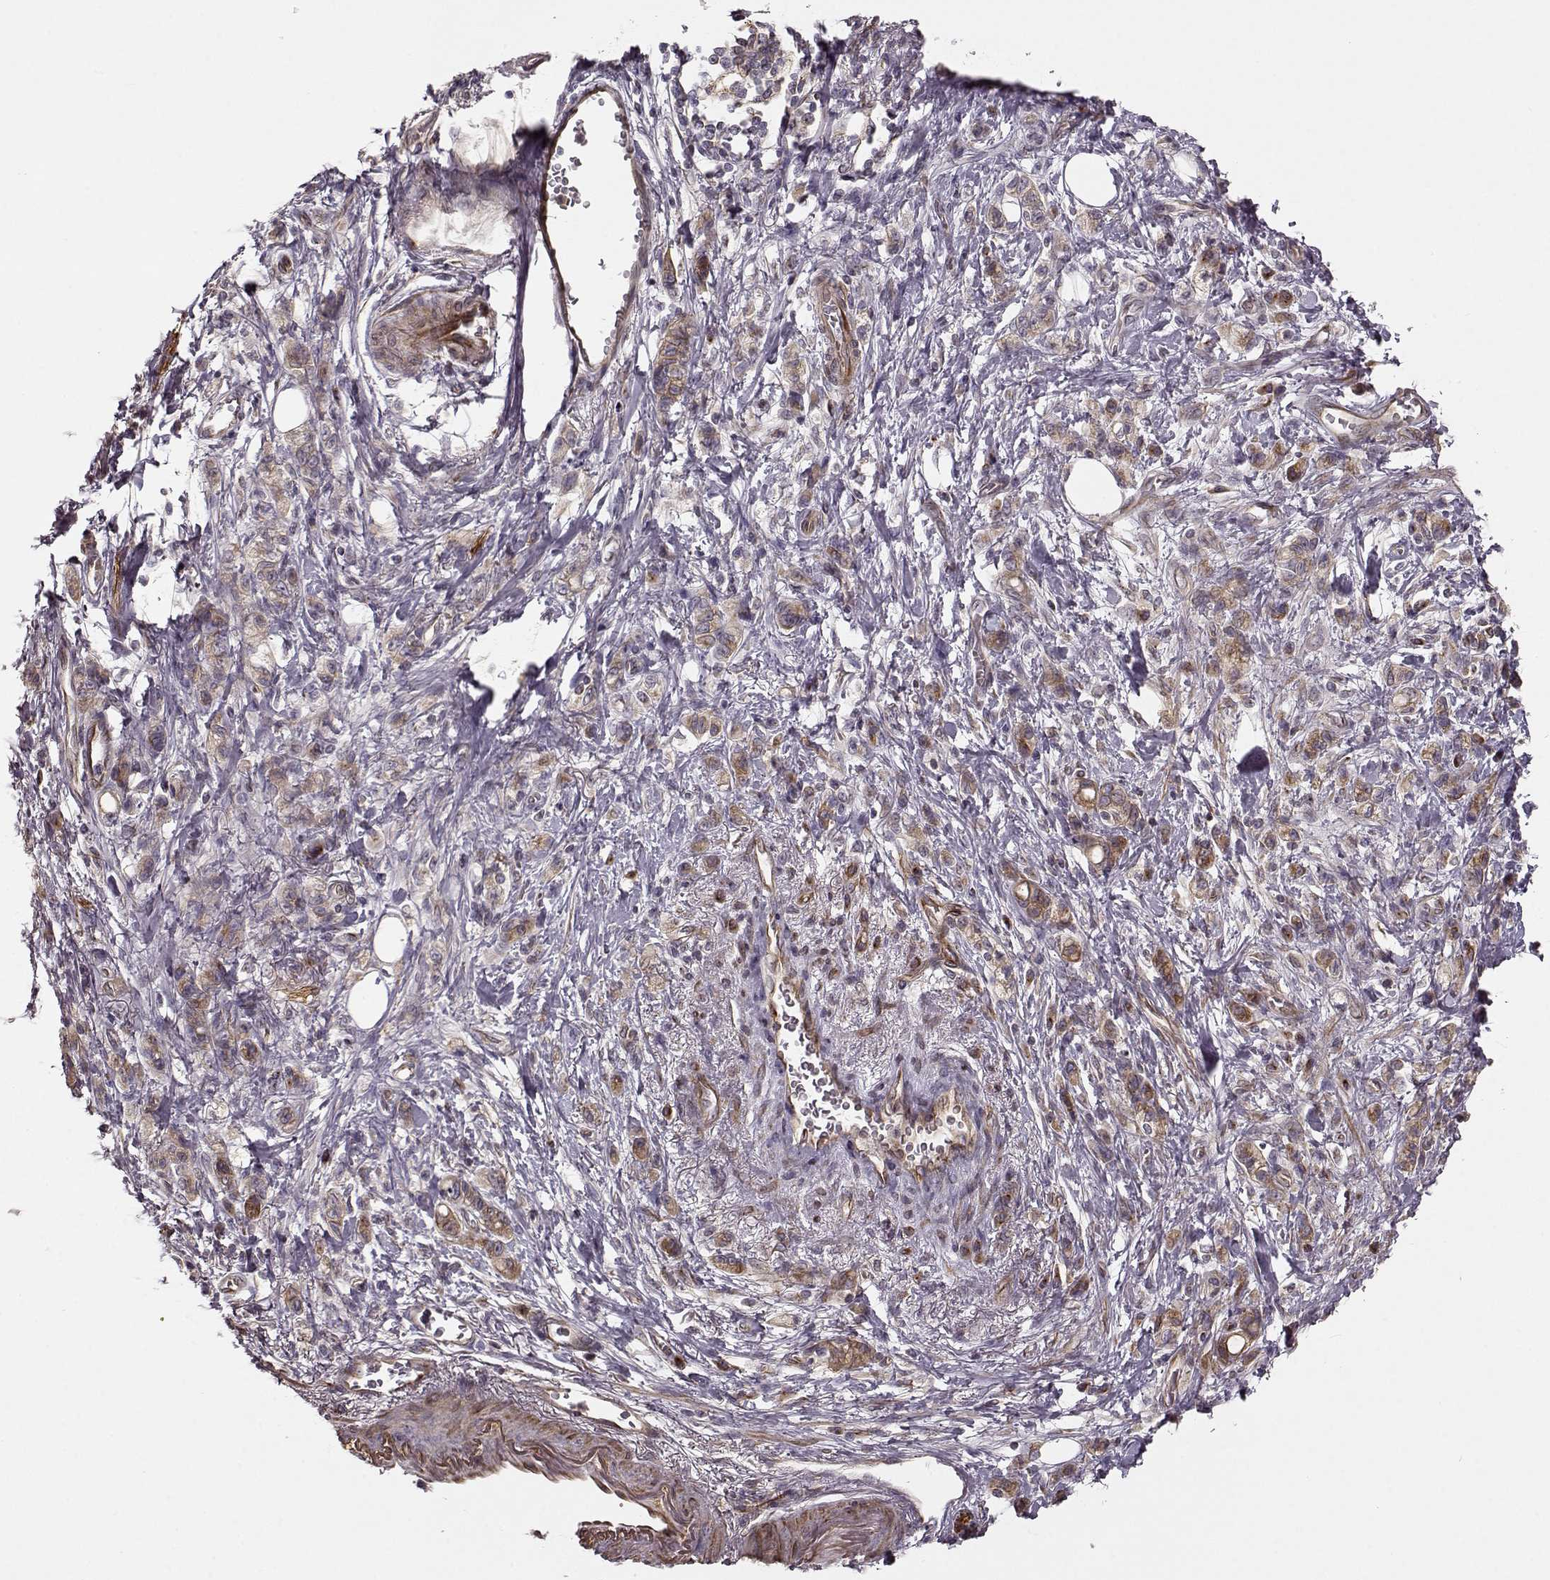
{"staining": {"intensity": "weak", "quantity": ">75%", "location": "cytoplasmic/membranous"}, "tissue": "stomach cancer", "cell_type": "Tumor cells", "image_type": "cancer", "snomed": [{"axis": "morphology", "description": "Adenocarcinoma, NOS"}, {"axis": "topography", "description": "Stomach"}], "caption": "Tumor cells display low levels of weak cytoplasmic/membranous expression in approximately >75% of cells in stomach cancer (adenocarcinoma).", "gene": "MTR", "patient": {"sex": "male", "age": 77}}